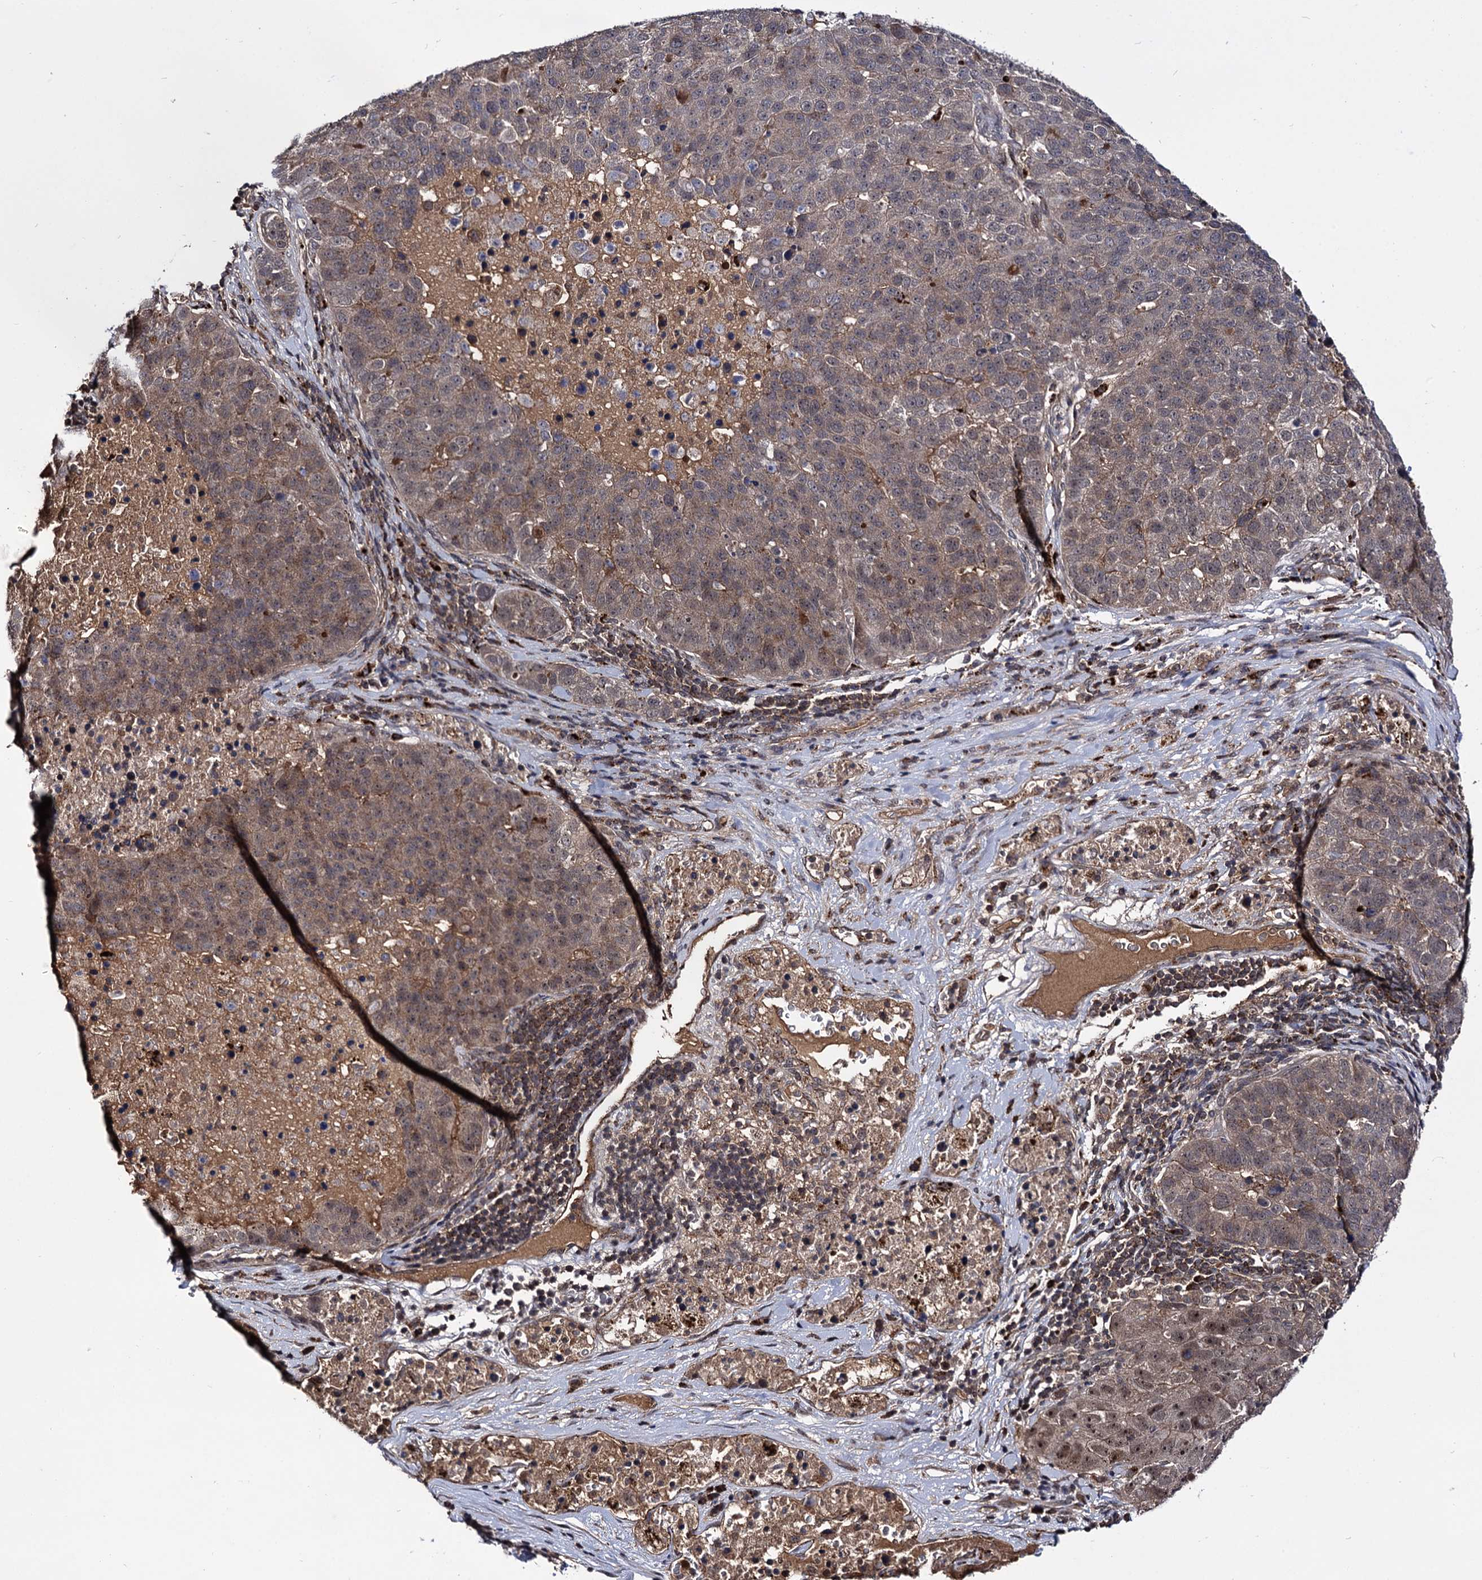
{"staining": {"intensity": "moderate", "quantity": ">75%", "location": "cytoplasmic/membranous,nuclear"}, "tissue": "pancreatic cancer", "cell_type": "Tumor cells", "image_type": "cancer", "snomed": [{"axis": "morphology", "description": "Adenocarcinoma, NOS"}, {"axis": "topography", "description": "Pancreas"}], "caption": "DAB immunohistochemical staining of pancreatic cancer exhibits moderate cytoplasmic/membranous and nuclear protein positivity in approximately >75% of tumor cells.", "gene": "MICAL2", "patient": {"sex": "female", "age": 61}}